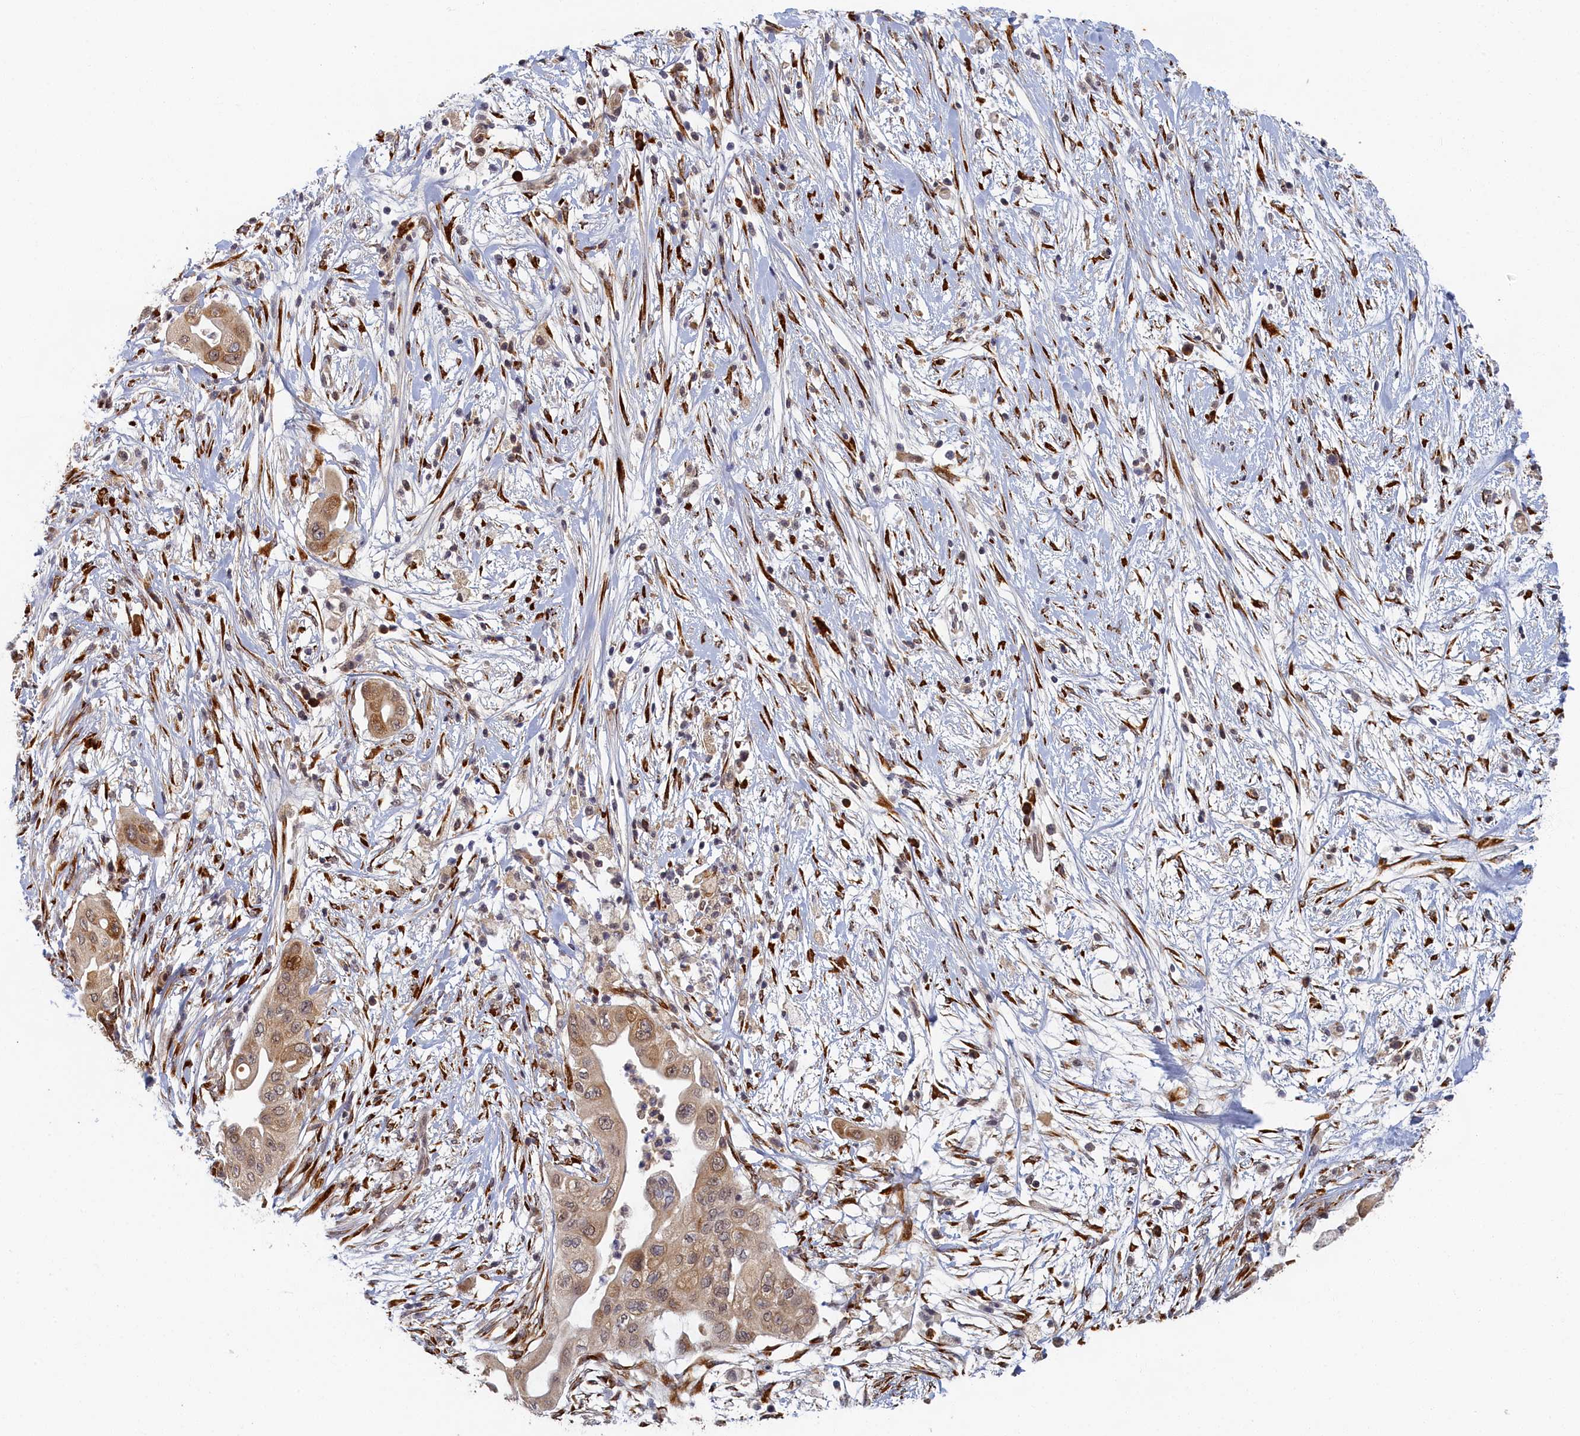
{"staining": {"intensity": "moderate", "quantity": ">75%", "location": "cytoplasmic/membranous,nuclear"}, "tissue": "pancreatic cancer", "cell_type": "Tumor cells", "image_type": "cancer", "snomed": [{"axis": "morphology", "description": "Adenocarcinoma, NOS"}, {"axis": "topography", "description": "Pancreas"}], "caption": "The image exhibits immunohistochemical staining of adenocarcinoma (pancreatic). There is moderate cytoplasmic/membranous and nuclear positivity is present in approximately >75% of tumor cells.", "gene": "DNAJC17", "patient": {"sex": "male", "age": 68}}